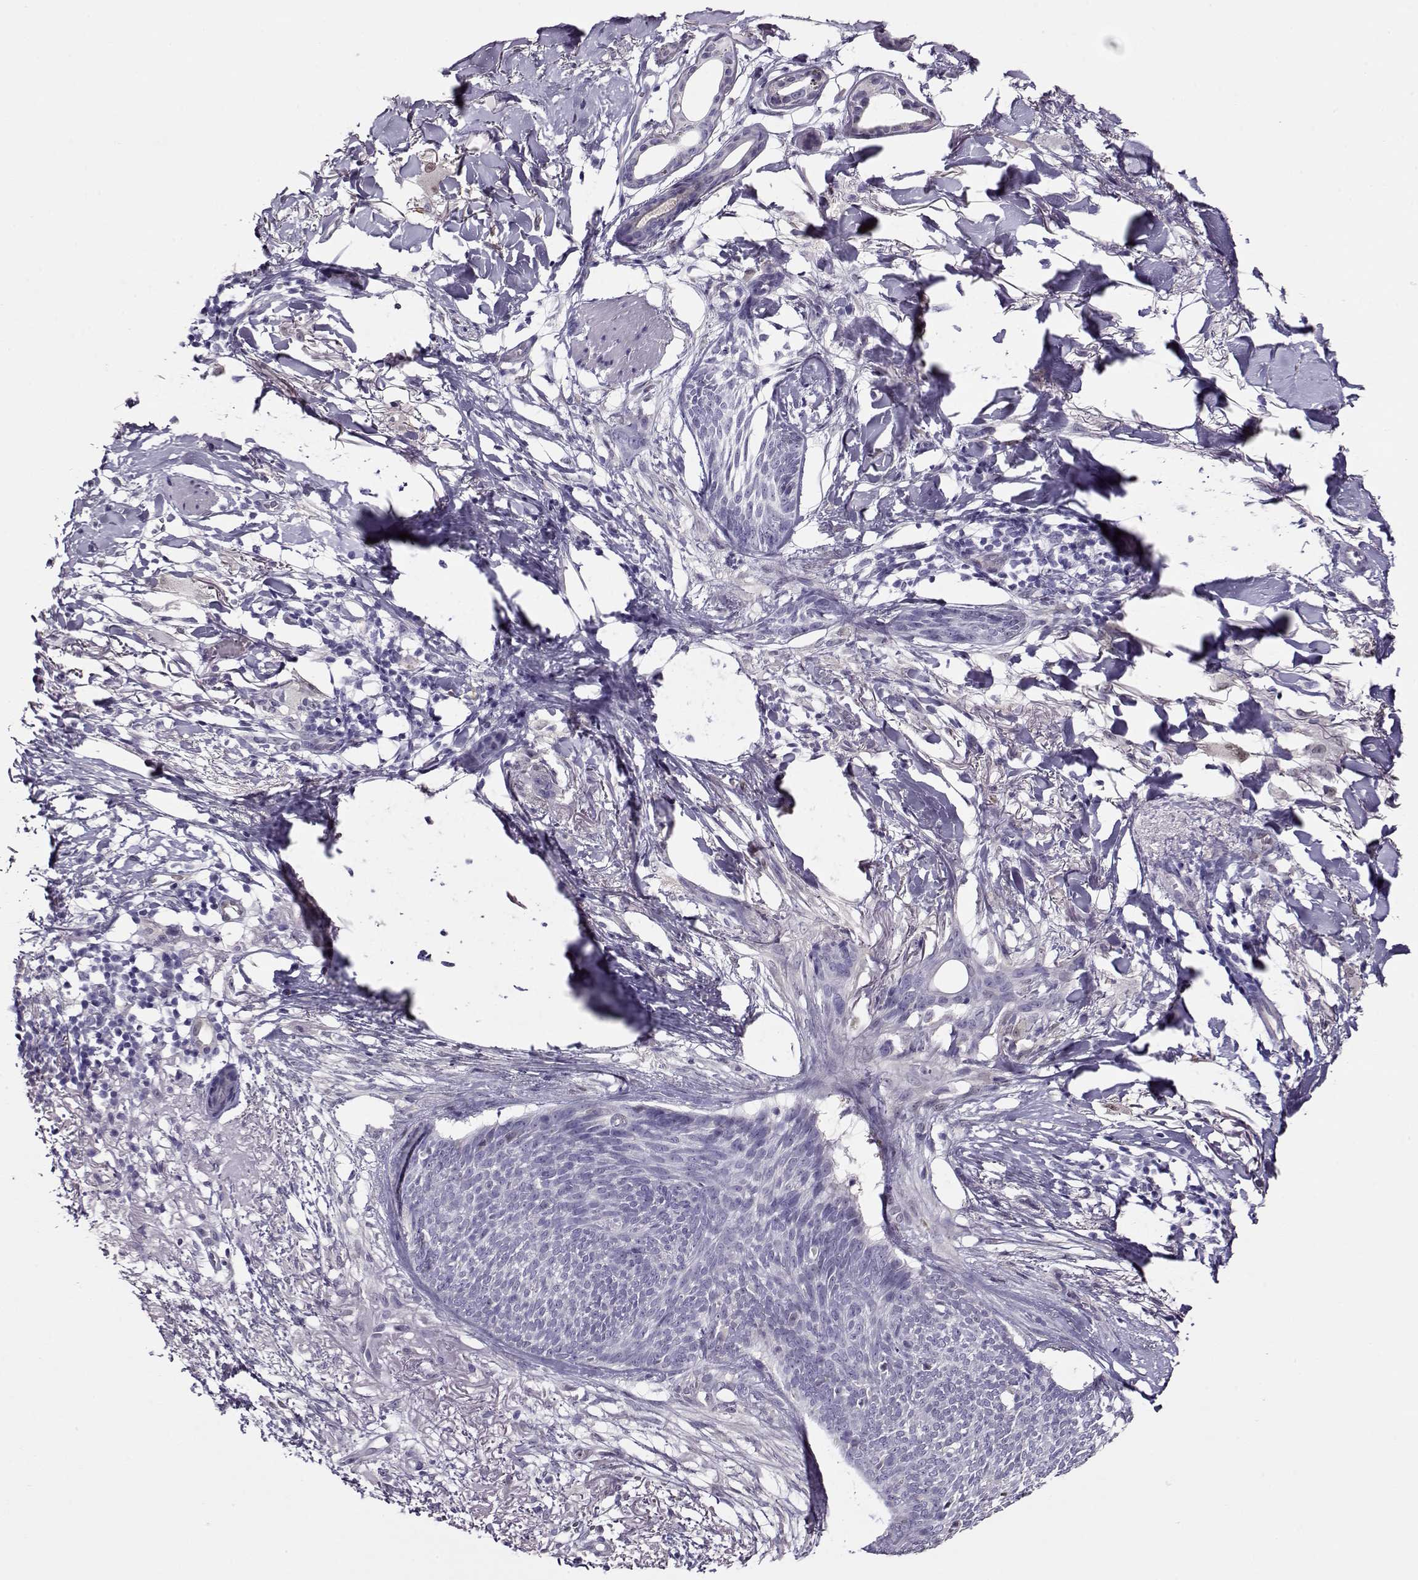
{"staining": {"intensity": "negative", "quantity": "none", "location": "none"}, "tissue": "skin cancer", "cell_type": "Tumor cells", "image_type": "cancer", "snomed": [{"axis": "morphology", "description": "Normal tissue, NOS"}, {"axis": "morphology", "description": "Basal cell carcinoma"}, {"axis": "topography", "description": "Skin"}], "caption": "The immunohistochemistry (IHC) photomicrograph has no significant expression in tumor cells of skin basal cell carcinoma tissue. (DAB immunohistochemistry (IHC) with hematoxylin counter stain).", "gene": "CCR8", "patient": {"sex": "male", "age": 84}}